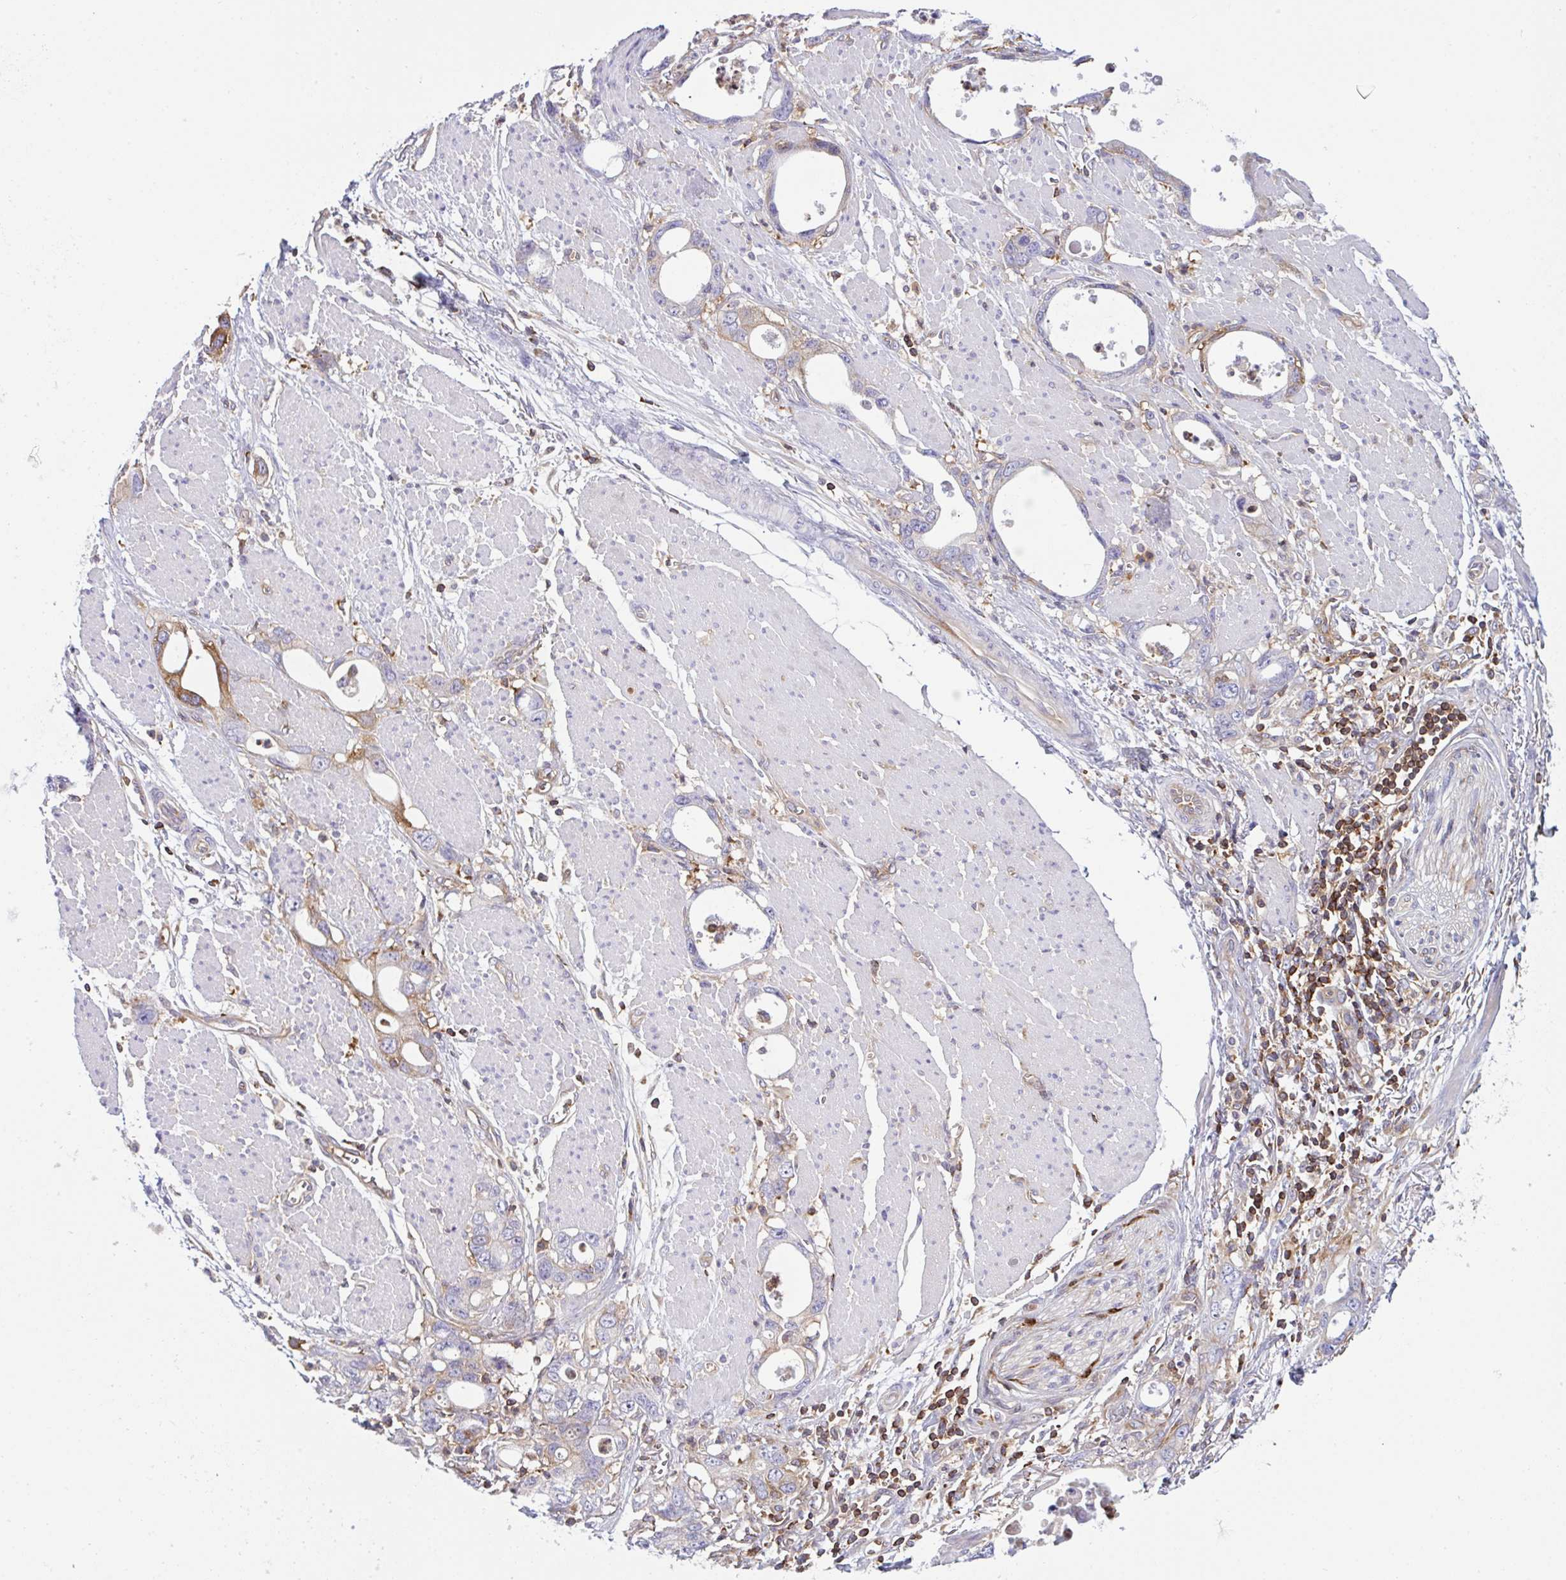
{"staining": {"intensity": "moderate", "quantity": "<25%", "location": "cytoplasmic/membranous"}, "tissue": "stomach cancer", "cell_type": "Tumor cells", "image_type": "cancer", "snomed": [{"axis": "morphology", "description": "Adenocarcinoma, NOS"}, {"axis": "topography", "description": "Stomach, upper"}], "caption": "This image reveals immunohistochemistry staining of adenocarcinoma (stomach), with low moderate cytoplasmic/membranous positivity in about <25% of tumor cells.", "gene": "TSC22D3", "patient": {"sex": "male", "age": 74}}